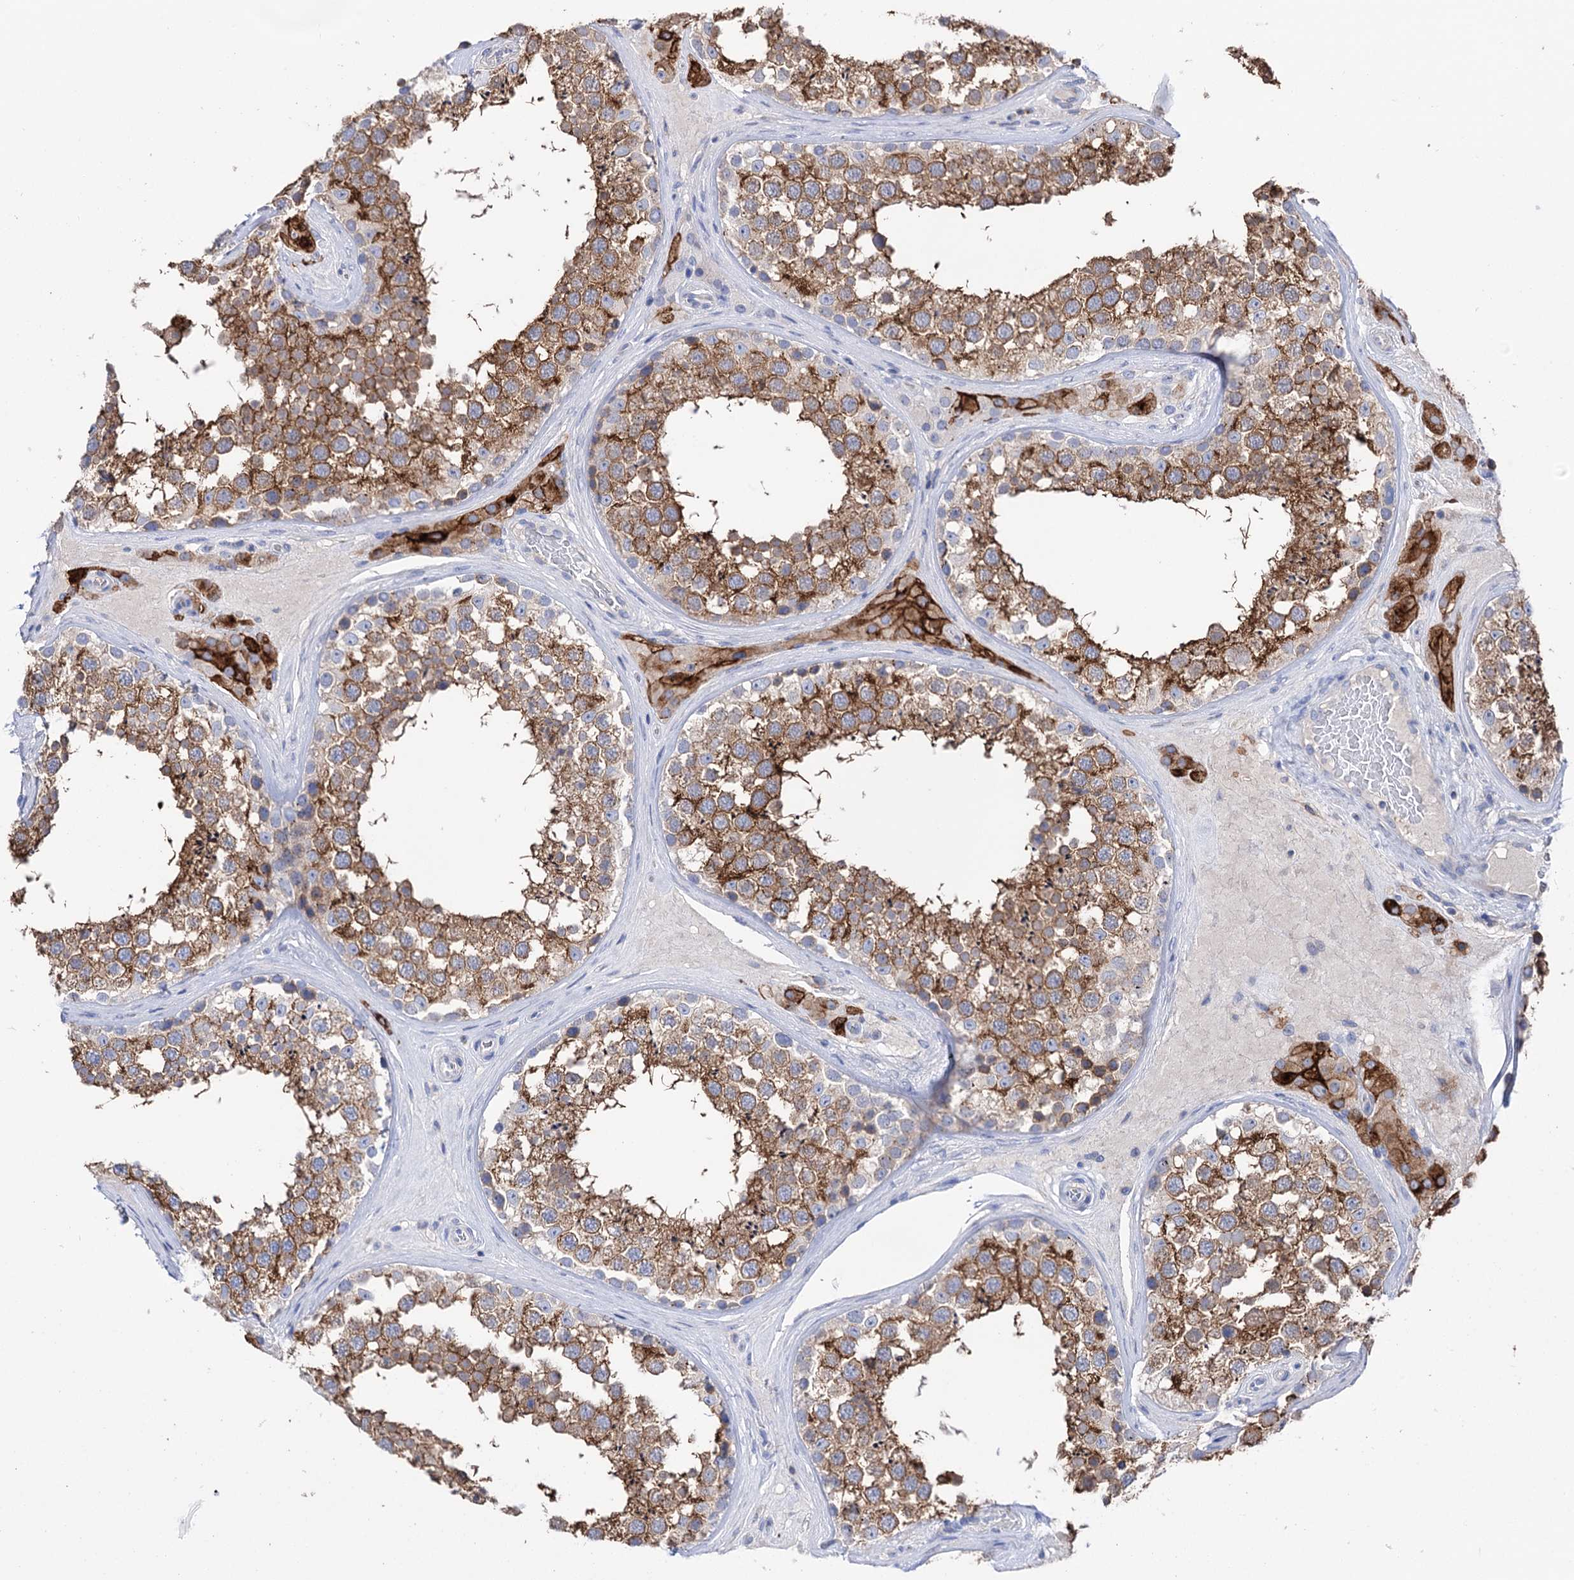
{"staining": {"intensity": "moderate", "quantity": ">75%", "location": "cytoplasmic/membranous"}, "tissue": "testis", "cell_type": "Cells in seminiferous ducts", "image_type": "normal", "snomed": [{"axis": "morphology", "description": "Normal tissue, NOS"}, {"axis": "topography", "description": "Testis"}], "caption": "Cells in seminiferous ducts reveal medium levels of moderate cytoplasmic/membranous expression in about >75% of cells in benign testis.", "gene": "BBS4", "patient": {"sex": "male", "age": 46}}